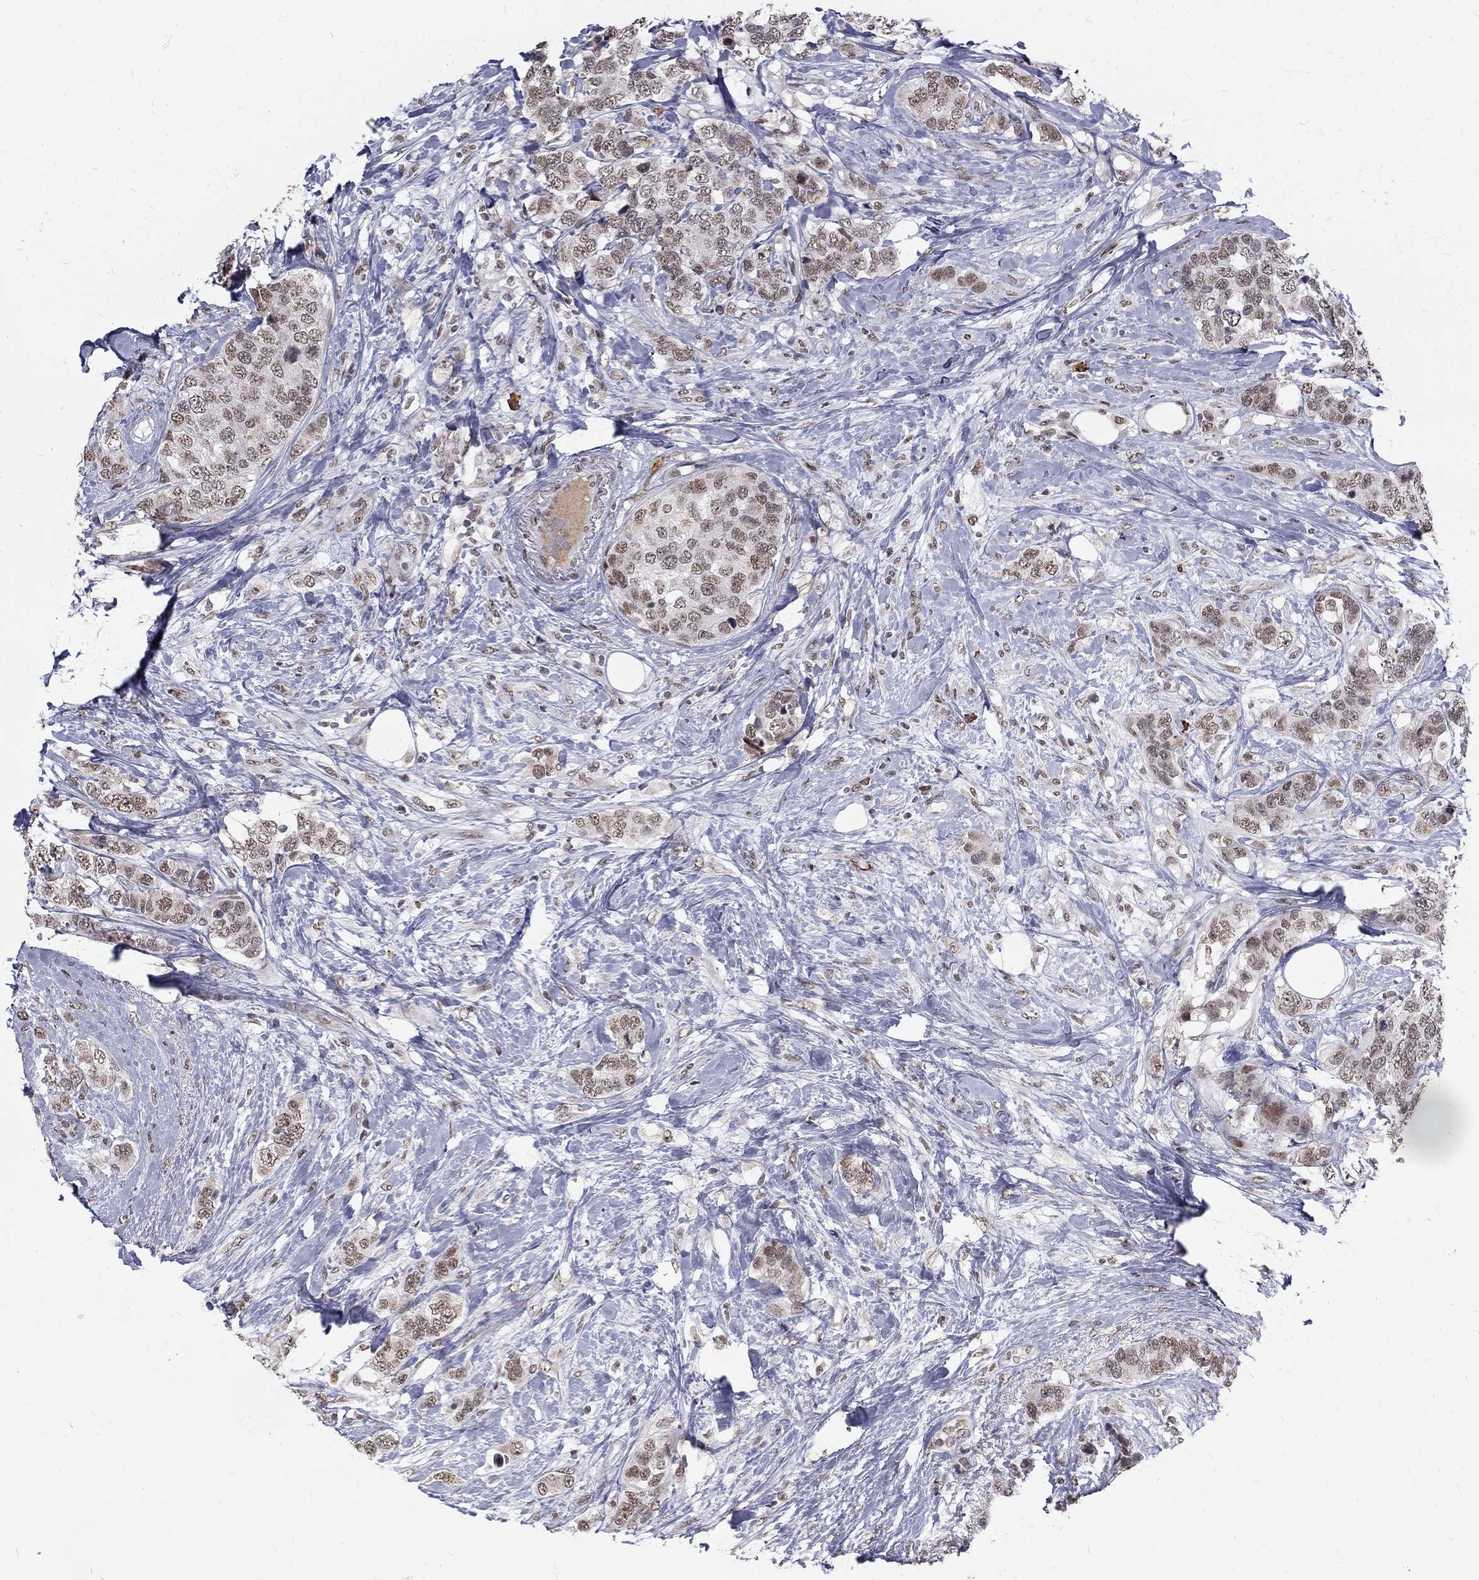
{"staining": {"intensity": "moderate", "quantity": ">75%", "location": "nuclear"}, "tissue": "breast cancer", "cell_type": "Tumor cells", "image_type": "cancer", "snomed": [{"axis": "morphology", "description": "Lobular carcinoma"}, {"axis": "topography", "description": "Breast"}], "caption": "Breast cancer was stained to show a protein in brown. There is medium levels of moderate nuclear staining in approximately >75% of tumor cells. Nuclei are stained in blue.", "gene": "TCEAL1", "patient": {"sex": "female", "age": 59}}